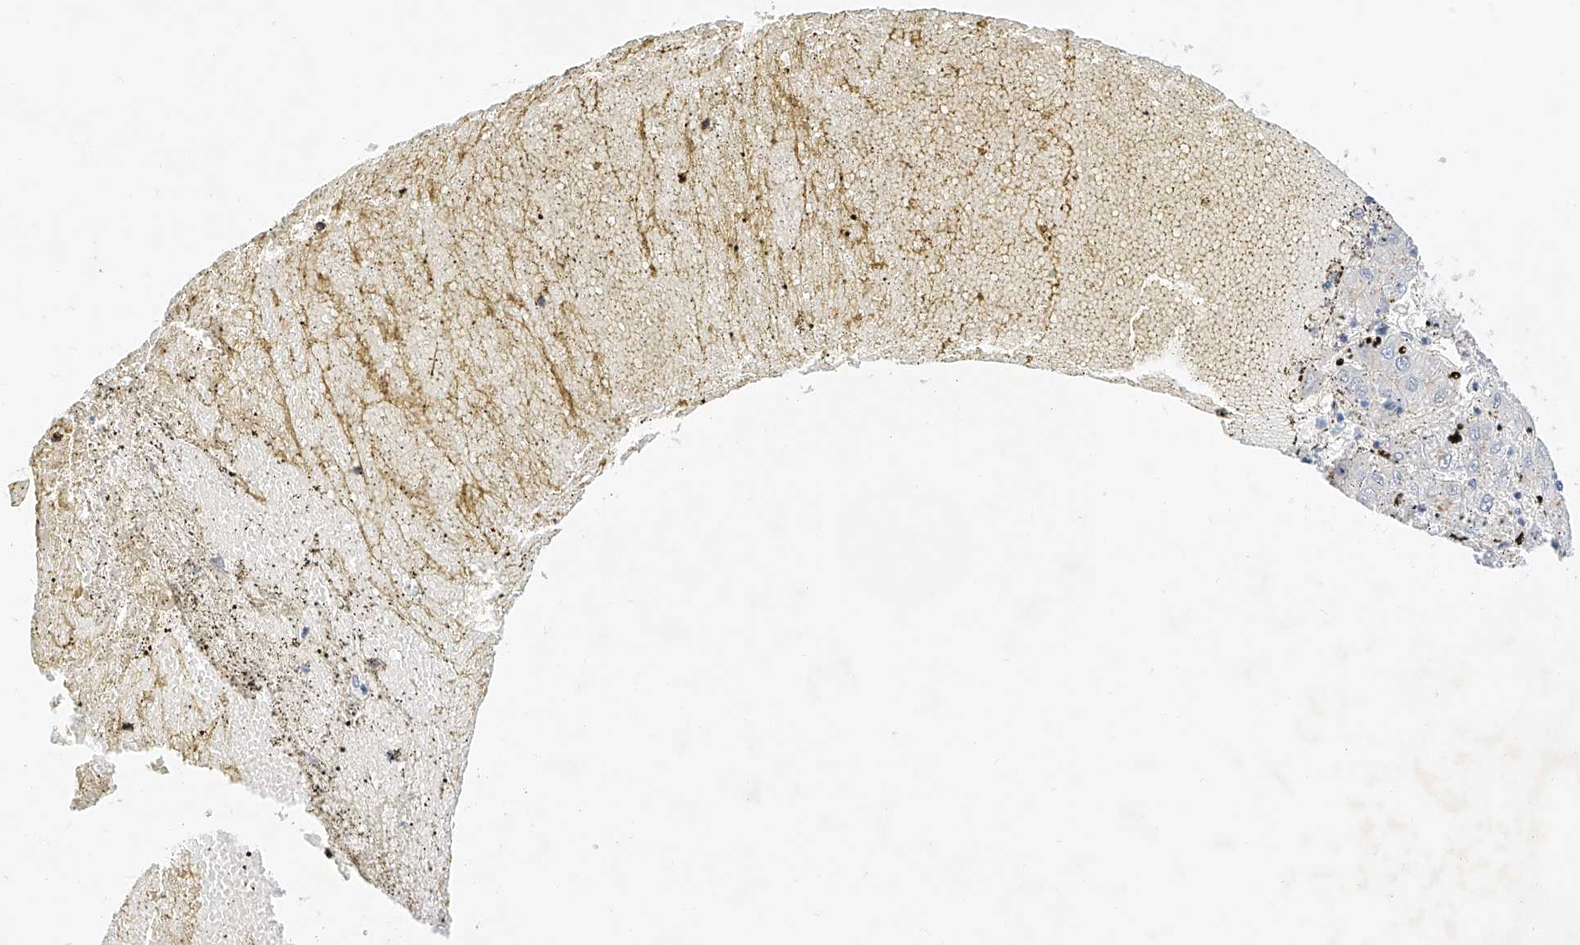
{"staining": {"intensity": "negative", "quantity": "none", "location": "none"}, "tissue": "liver cancer", "cell_type": "Tumor cells", "image_type": "cancer", "snomed": [{"axis": "morphology", "description": "Carcinoma, Hepatocellular, NOS"}, {"axis": "topography", "description": "Liver"}], "caption": "This is an IHC image of human liver cancer. There is no expression in tumor cells.", "gene": "SBSPON", "patient": {"sex": "male", "age": 72}}